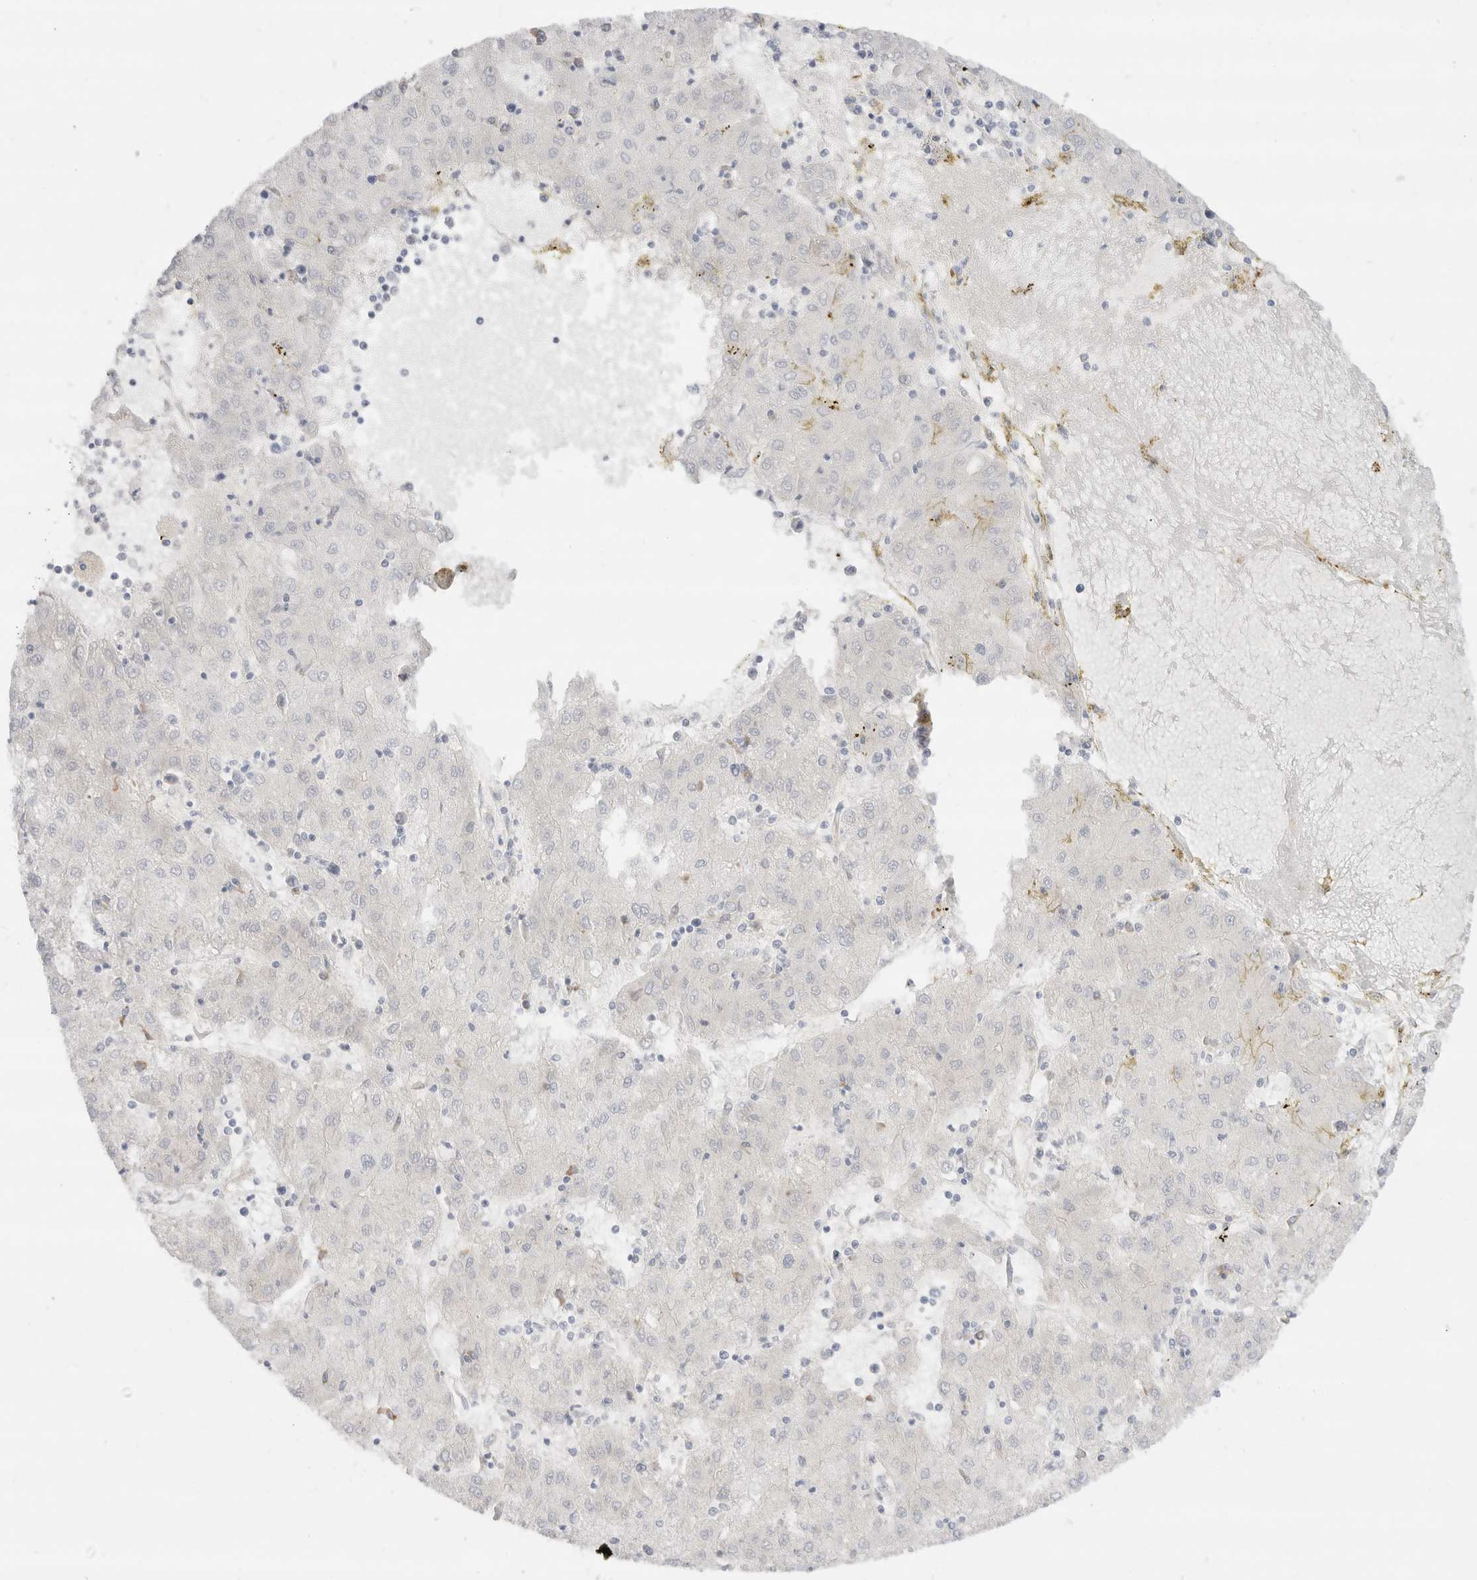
{"staining": {"intensity": "negative", "quantity": "none", "location": "none"}, "tissue": "liver cancer", "cell_type": "Tumor cells", "image_type": "cancer", "snomed": [{"axis": "morphology", "description": "Carcinoma, Hepatocellular, NOS"}, {"axis": "topography", "description": "Liver"}], "caption": "This is an immunohistochemistry (IHC) photomicrograph of liver cancer. There is no positivity in tumor cells.", "gene": "EFCAB13", "patient": {"sex": "male", "age": 72}}